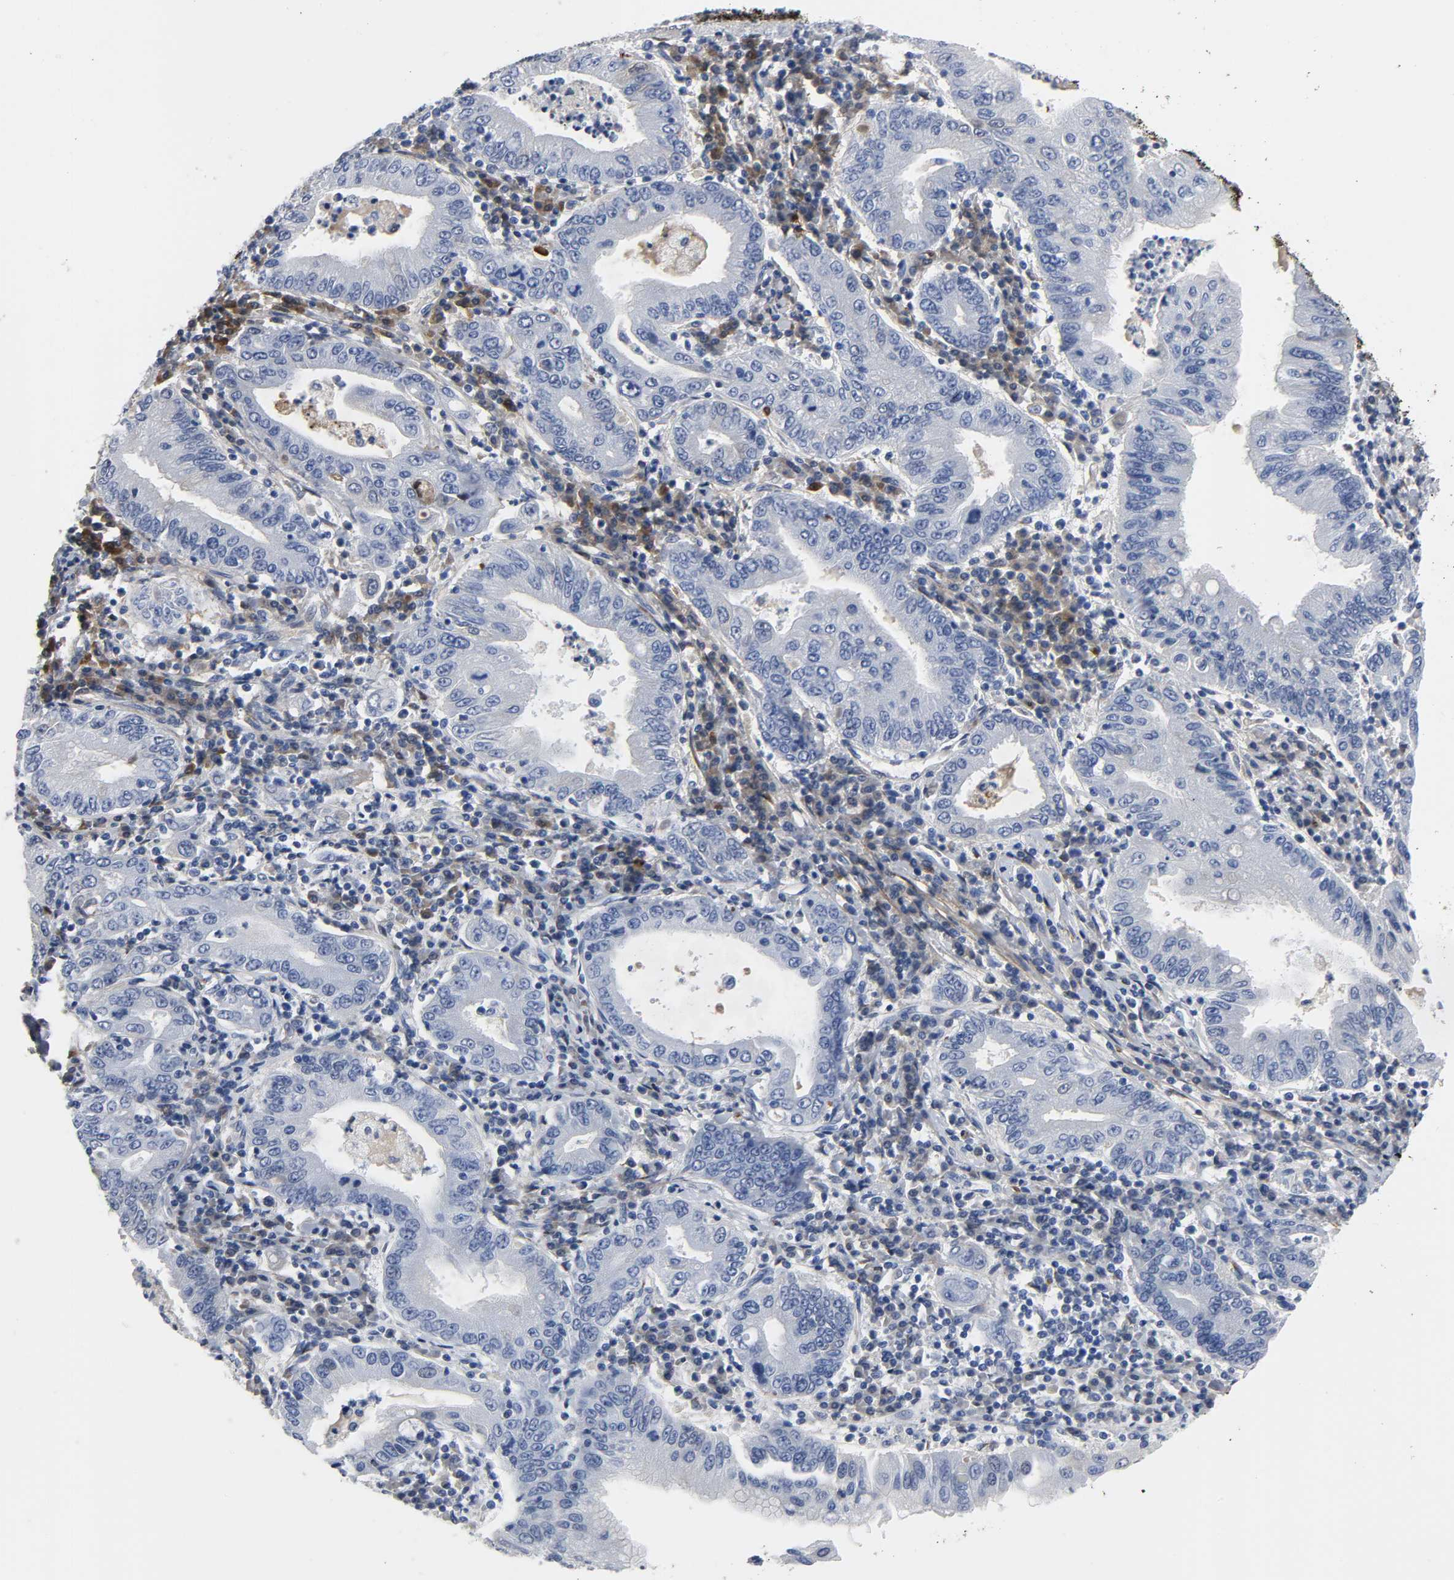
{"staining": {"intensity": "negative", "quantity": "none", "location": "none"}, "tissue": "stomach cancer", "cell_type": "Tumor cells", "image_type": "cancer", "snomed": [{"axis": "morphology", "description": "Normal tissue, NOS"}, {"axis": "morphology", "description": "Adenocarcinoma, NOS"}, {"axis": "topography", "description": "Esophagus"}, {"axis": "topography", "description": "Stomach, upper"}, {"axis": "topography", "description": "Peripheral nerve tissue"}], "caption": "Histopathology image shows no significant protein positivity in tumor cells of stomach cancer (adenocarcinoma).", "gene": "FBLN1", "patient": {"sex": "male", "age": 62}}